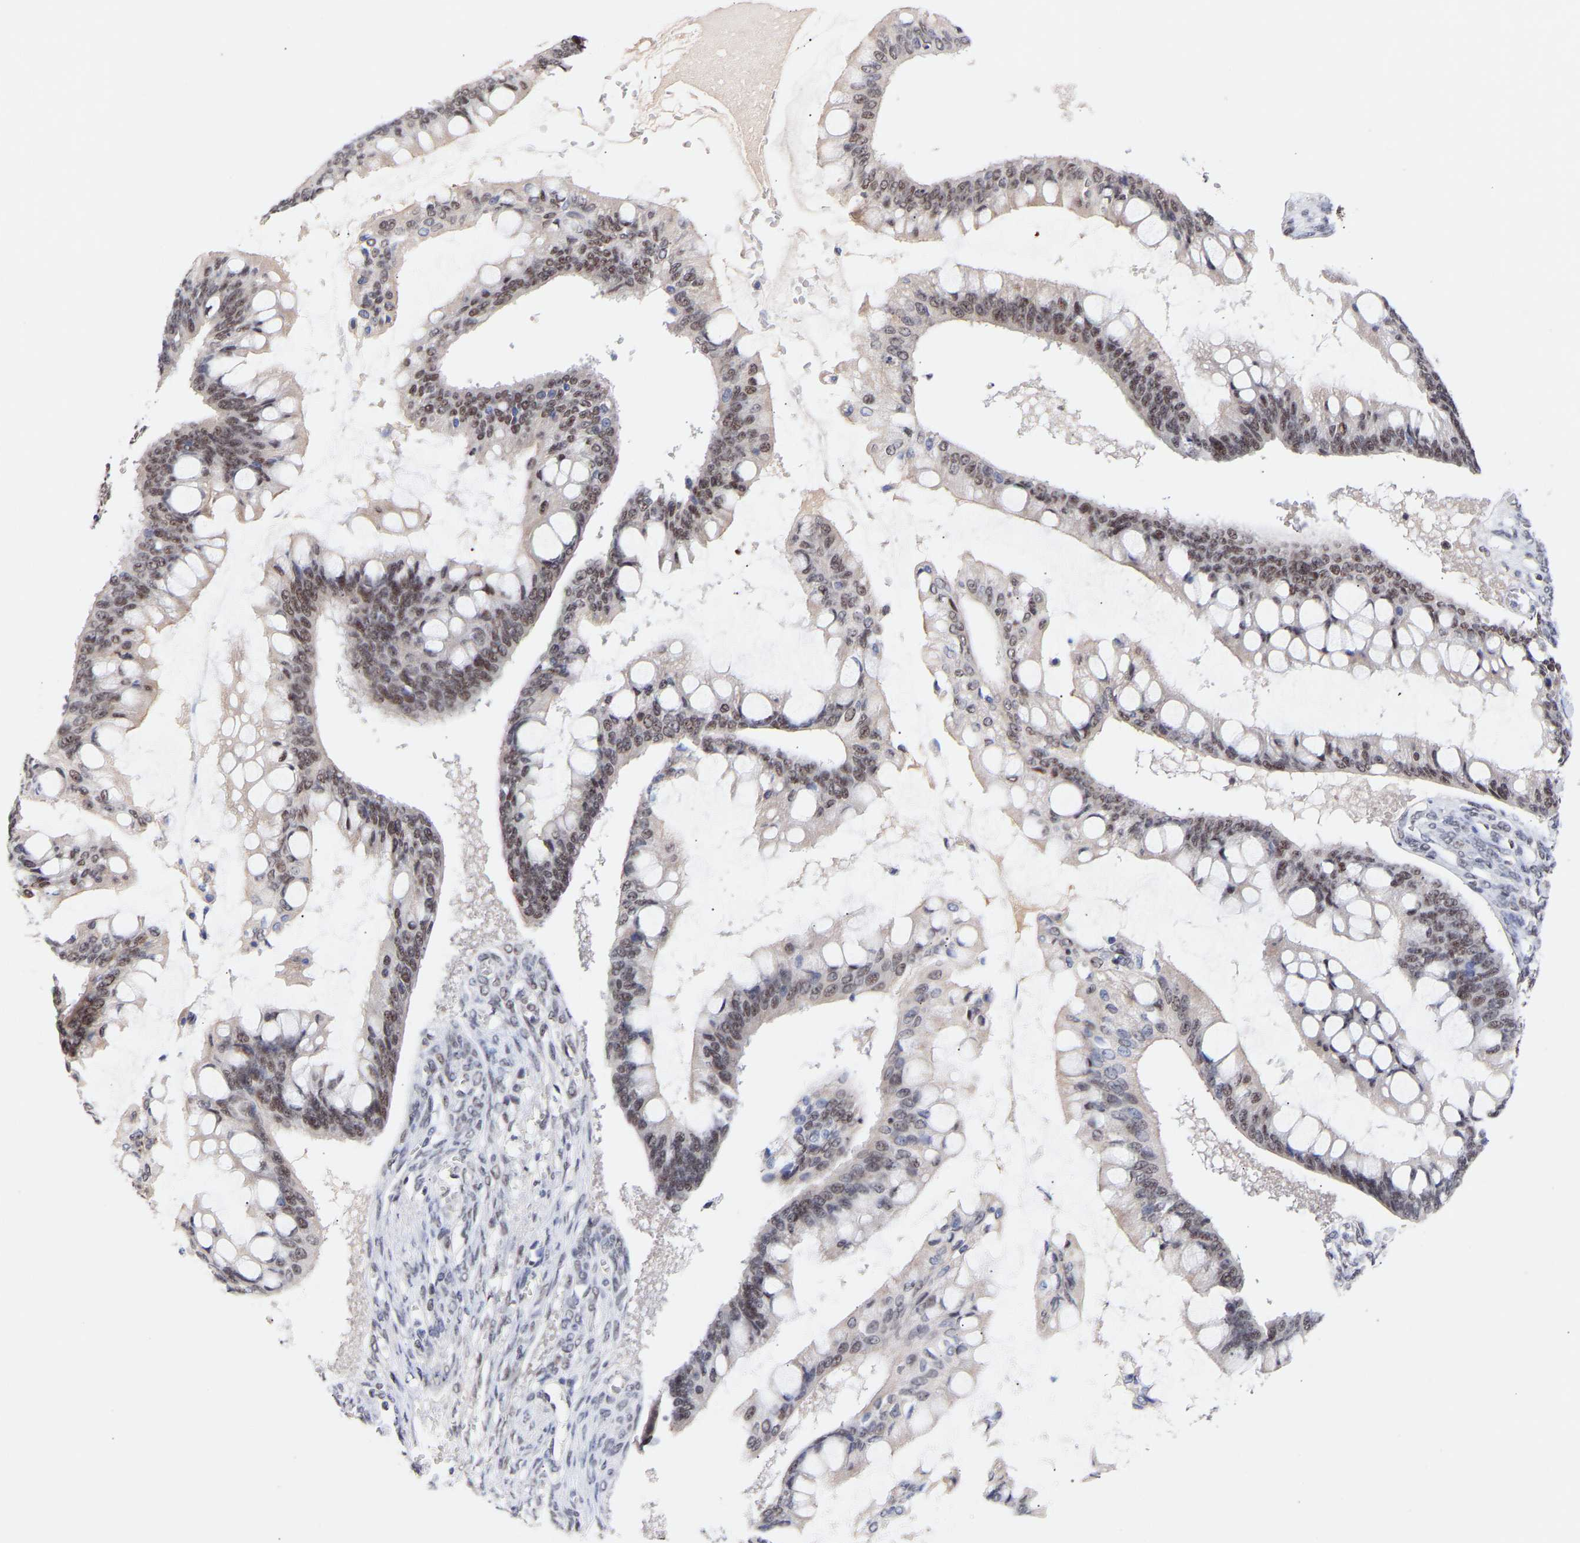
{"staining": {"intensity": "weak", "quantity": "25%-75%", "location": "nuclear"}, "tissue": "ovarian cancer", "cell_type": "Tumor cells", "image_type": "cancer", "snomed": [{"axis": "morphology", "description": "Cystadenocarcinoma, mucinous, NOS"}, {"axis": "topography", "description": "Ovary"}], "caption": "Ovarian mucinous cystadenocarcinoma was stained to show a protein in brown. There is low levels of weak nuclear positivity in approximately 25%-75% of tumor cells.", "gene": "RBM15", "patient": {"sex": "female", "age": 73}}